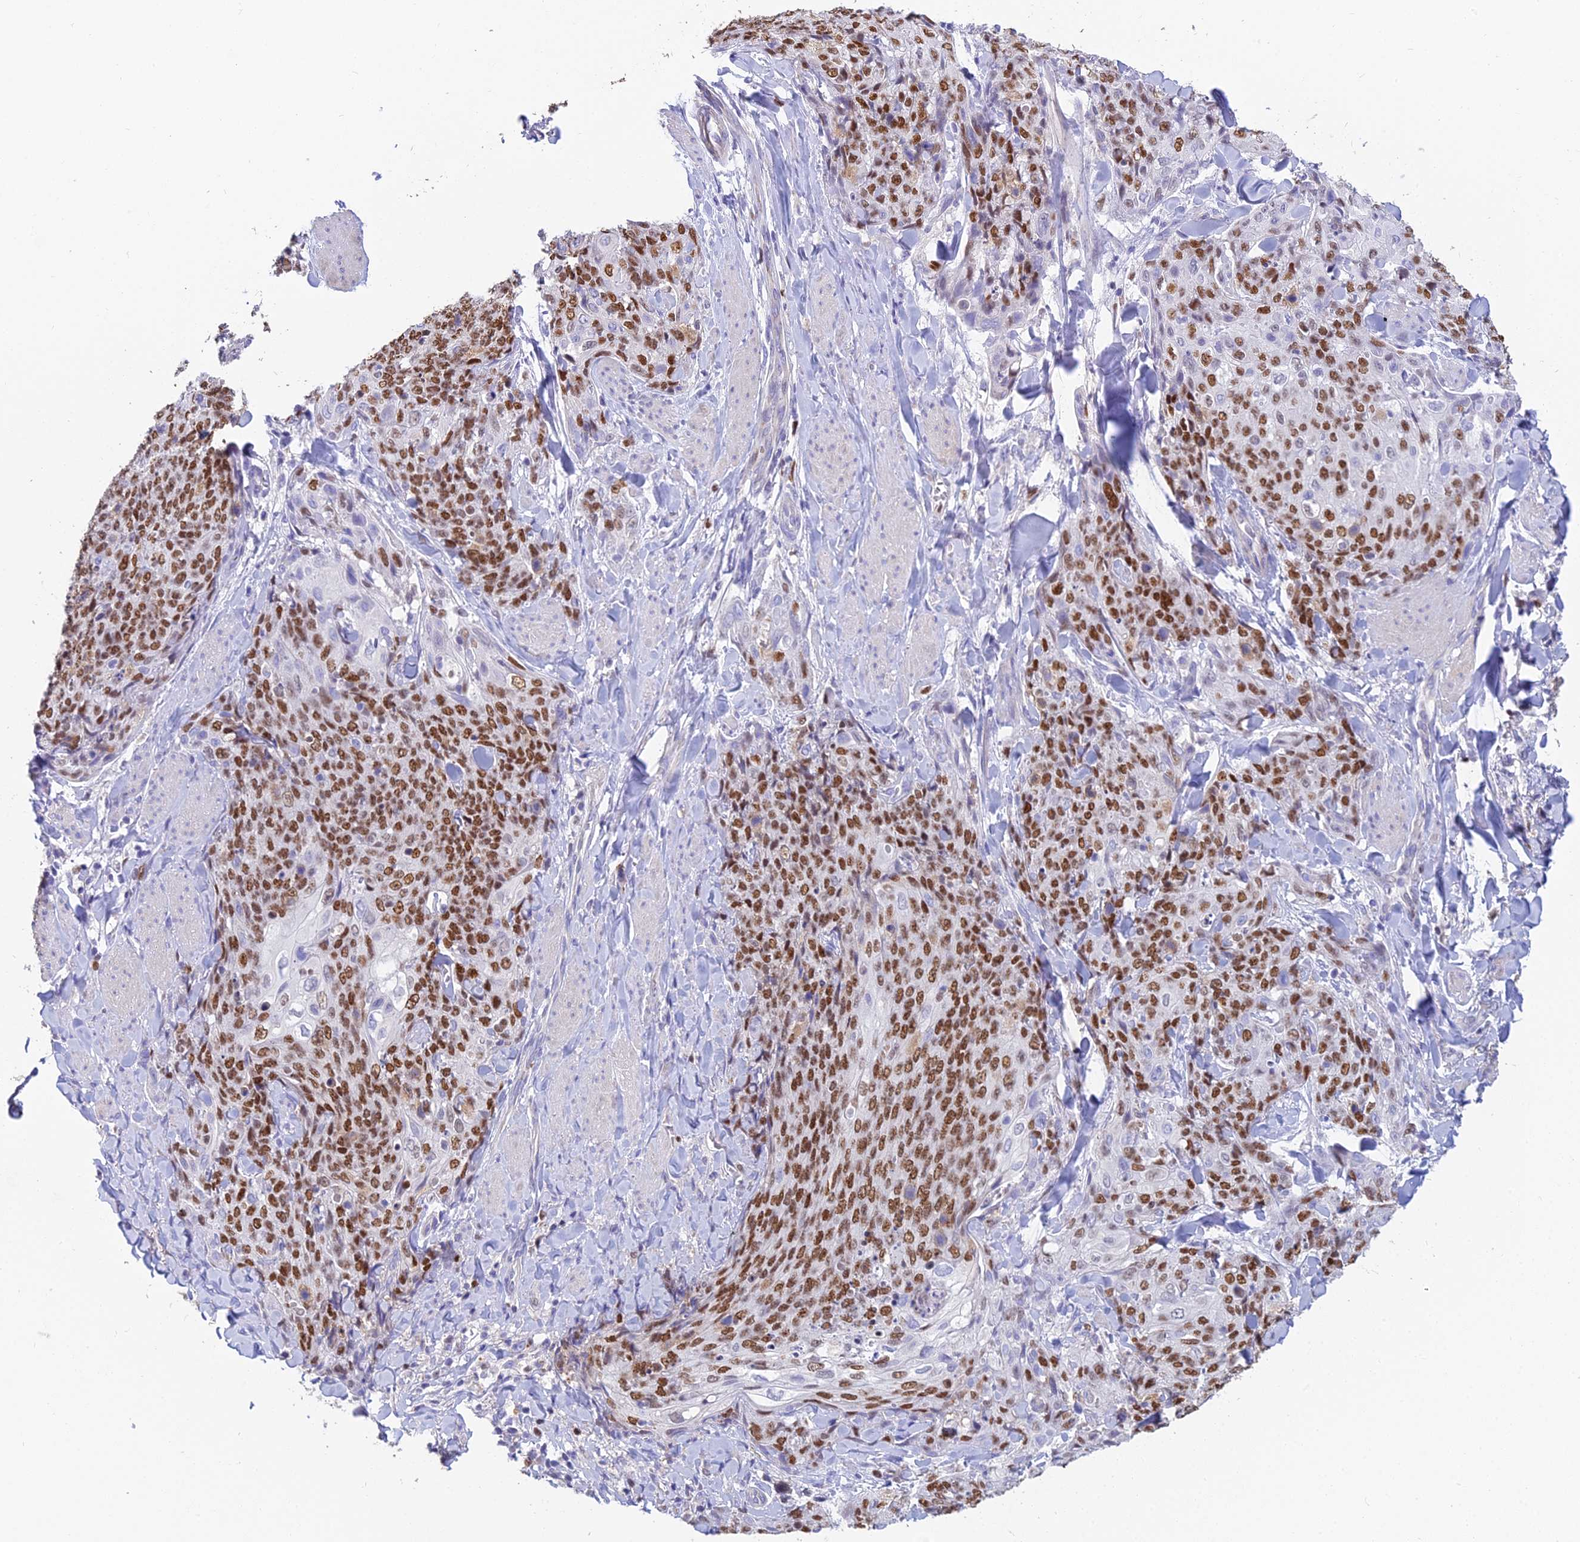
{"staining": {"intensity": "strong", "quantity": ">75%", "location": "nuclear"}, "tissue": "skin cancer", "cell_type": "Tumor cells", "image_type": "cancer", "snomed": [{"axis": "morphology", "description": "Squamous cell carcinoma, NOS"}, {"axis": "topography", "description": "Skin"}, {"axis": "topography", "description": "Vulva"}], "caption": "A brown stain highlights strong nuclear positivity of a protein in human squamous cell carcinoma (skin) tumor cells. The staining was performed using DAB (3,3'-diaminobenzidine), with brown indicating positive protein expression. Nuclei are stained blue with hematoxylin.", "gene": "MCM2", "patient": {"sex": "female", "age": 85}}